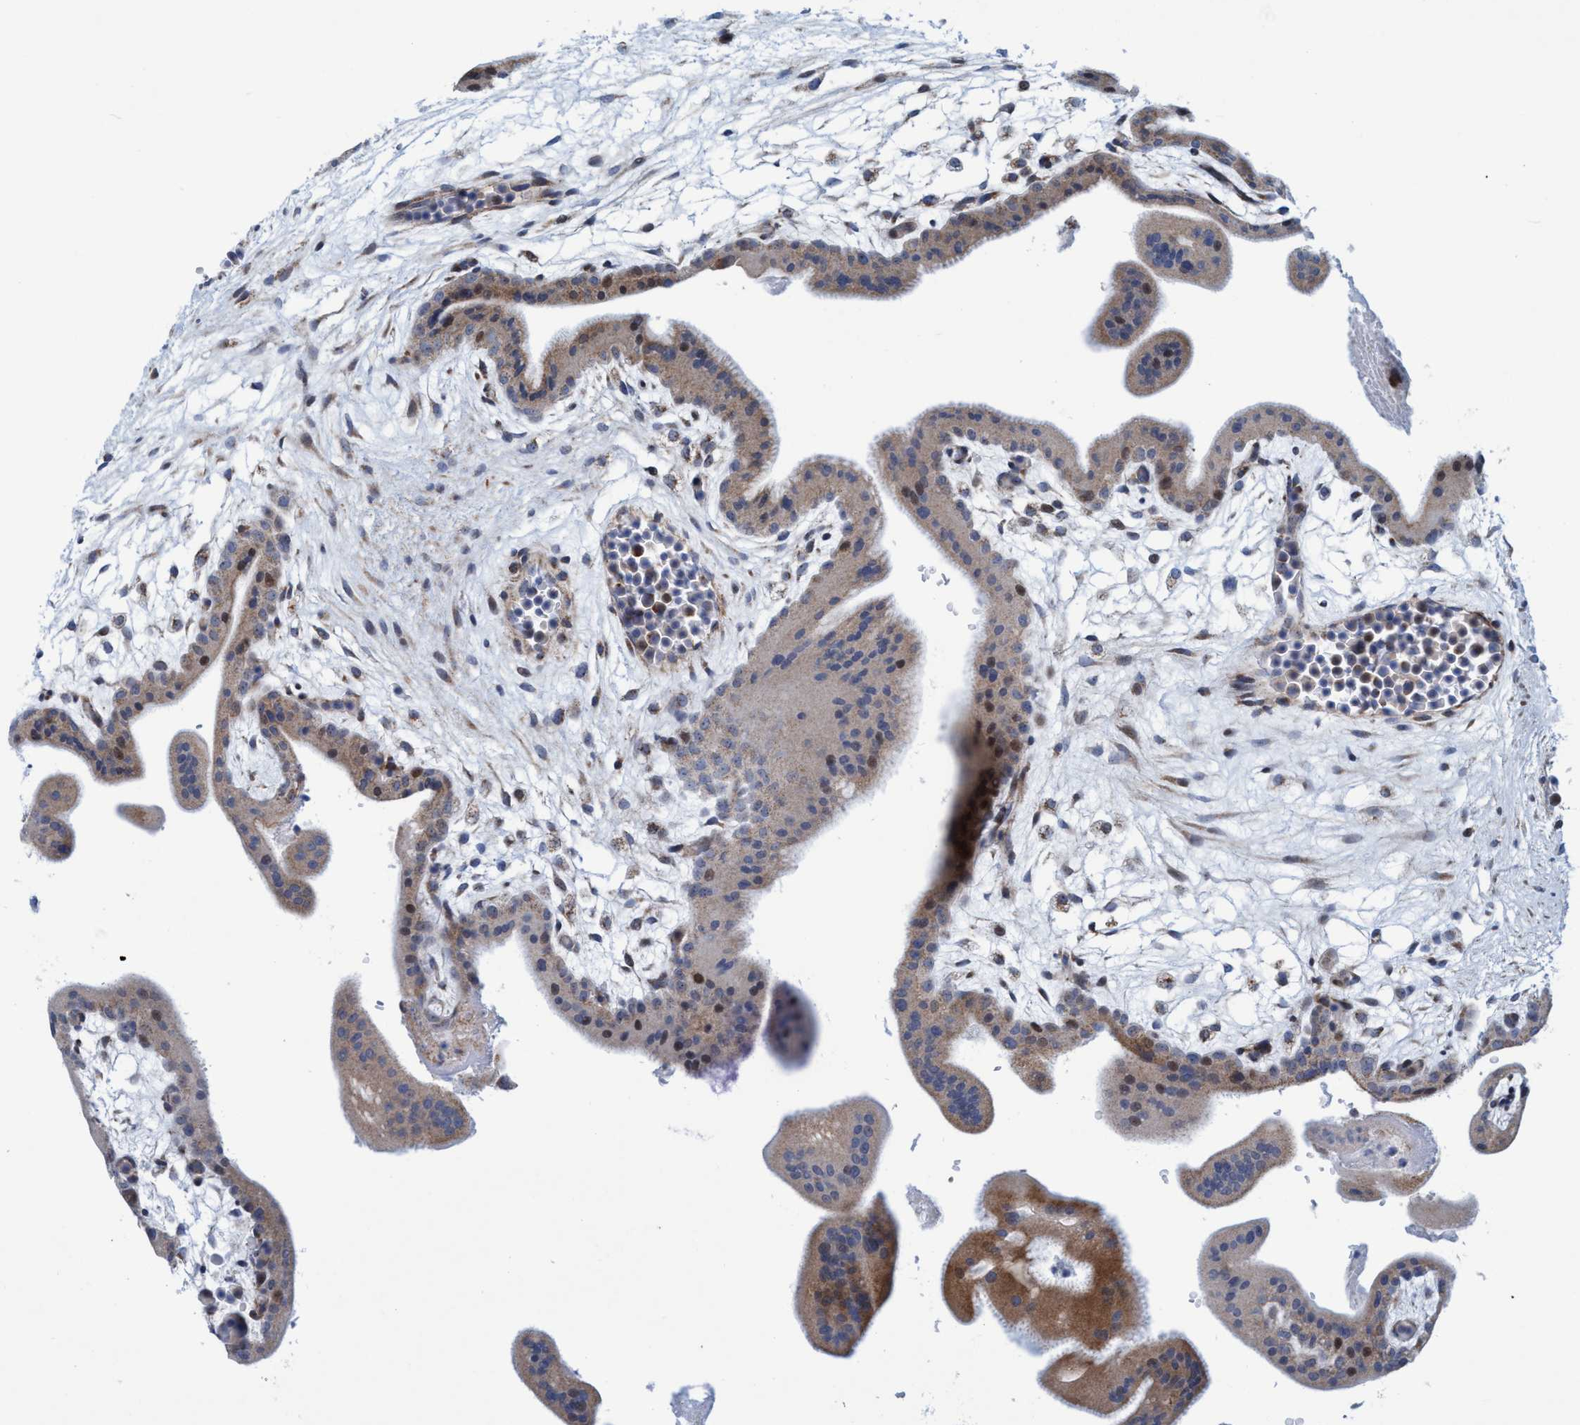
{"staining": {"intensity": "moderate", "quantity": "25%-75%", "location": "cytoplasmic/membranous,nuclear"}, "tissue": "placenta", "cell_type": "Trophoblastic cells", "image_type": "normal", "snomed": [{"axis": "morphology", "description": "Normal tissue, NOS"}, {"axis": "topography", "description": "Placenta"}], "caption": "Immunohistochemical staining of unremarkable placenta shows medium levels of moderate cytoplasmic/membranous,nuclear expression in approximately 25%-75% of trophoblastic cells.", "gene": "POLR1F", "patient": {"sex": "female", "age": 35}}